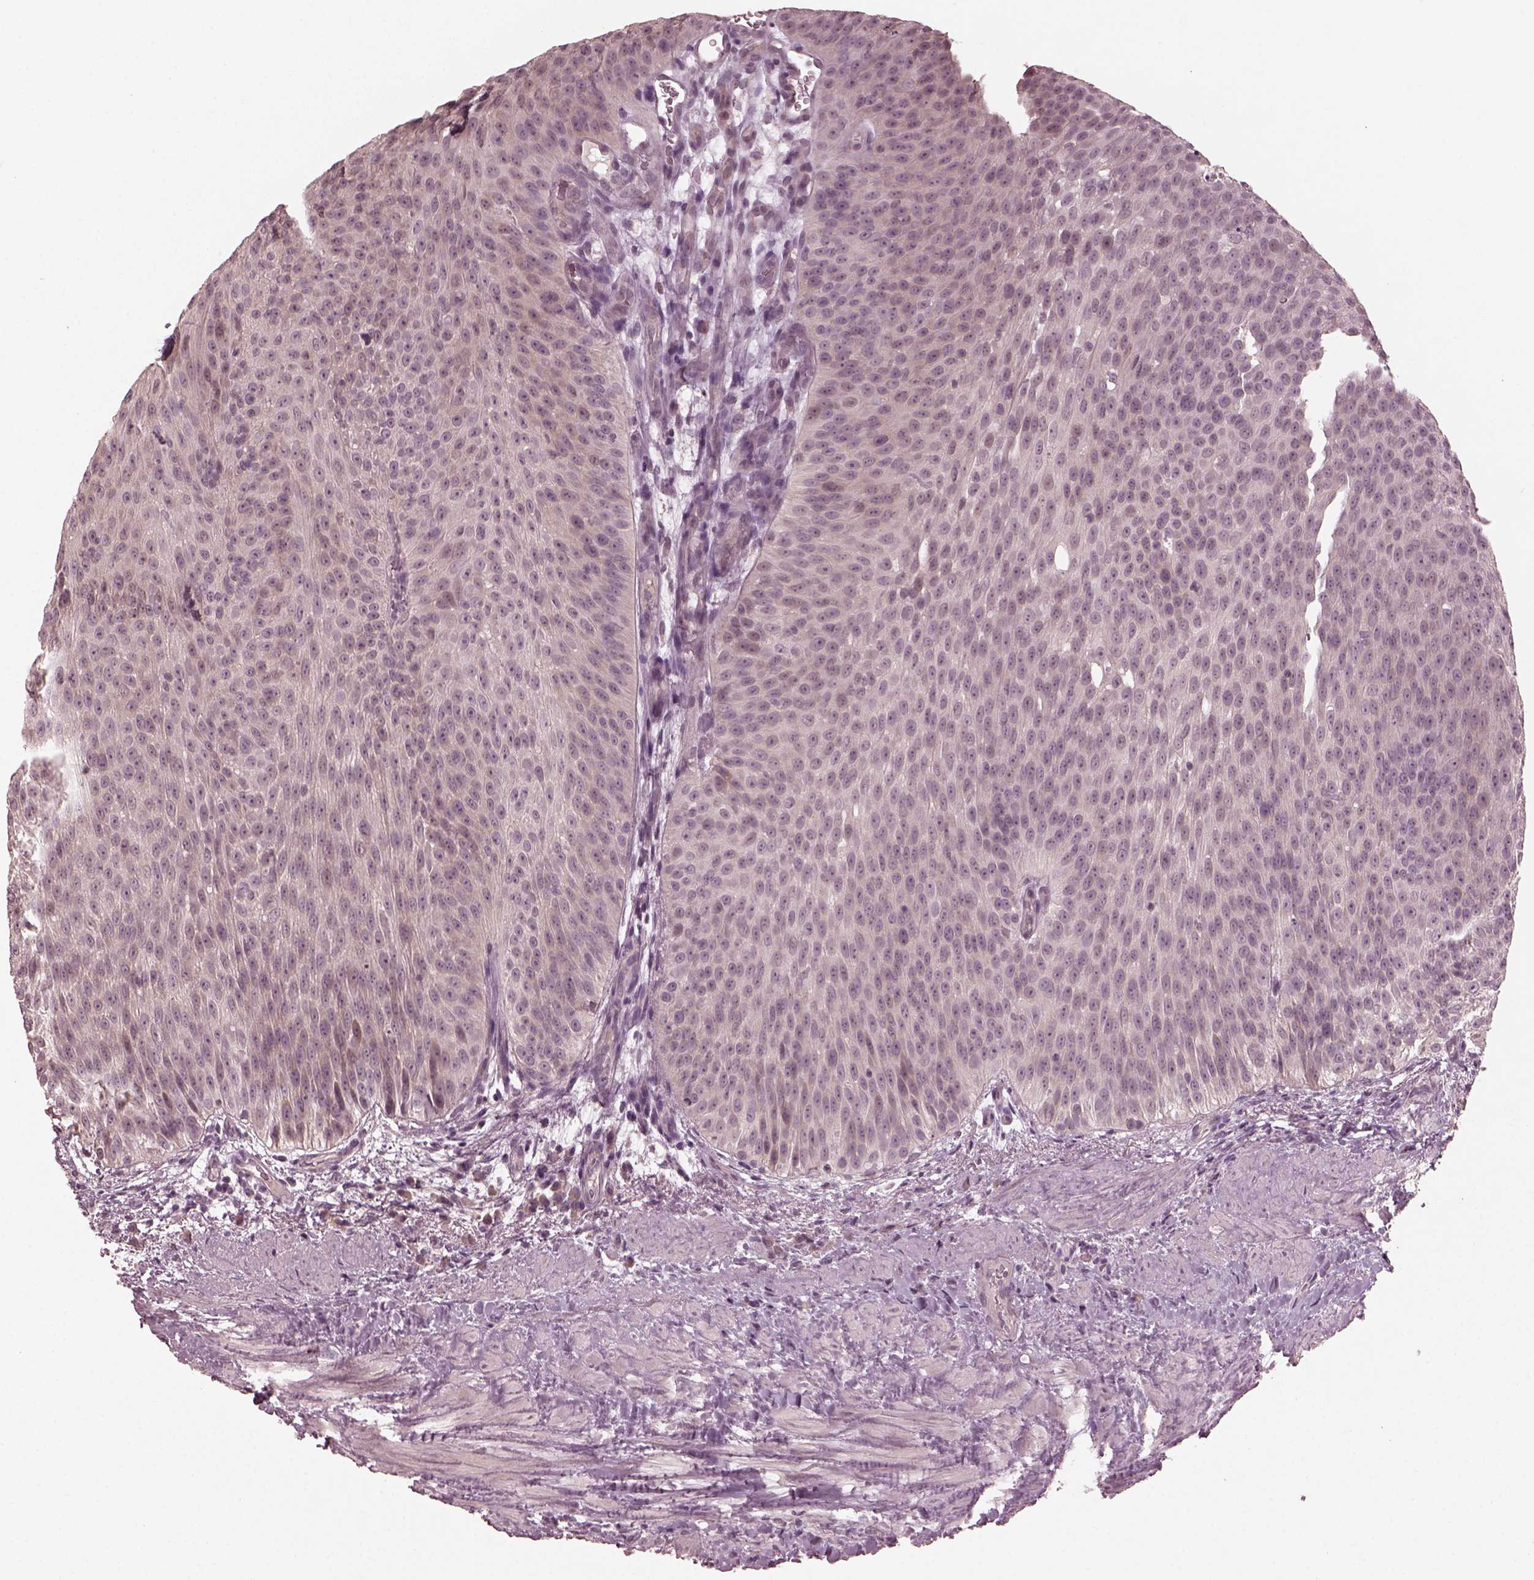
{"staining": {"intensity": "negative", "quantity": "none", "location": "none"}, "tissue": "urothelial cancer", "cell_type": "Tumor cells", "image_type": "cancer", "snomed": [{"axis": "morphology", "description": "Urothelial carcinoma, Low grade"}, {"axis": "topography", "description": "Urinary bladder"}], "caption": "Protein analysis of urothelial carcinoma (low-grade) demonstrates no significant expression in tumor cells. (Stains: DAB IHC with hematoxylin counter stain, Microscopy: brightfield microscopy at high magnification).", "gene": "RGS7", "patient": {"sex": "male", "age": 78}}